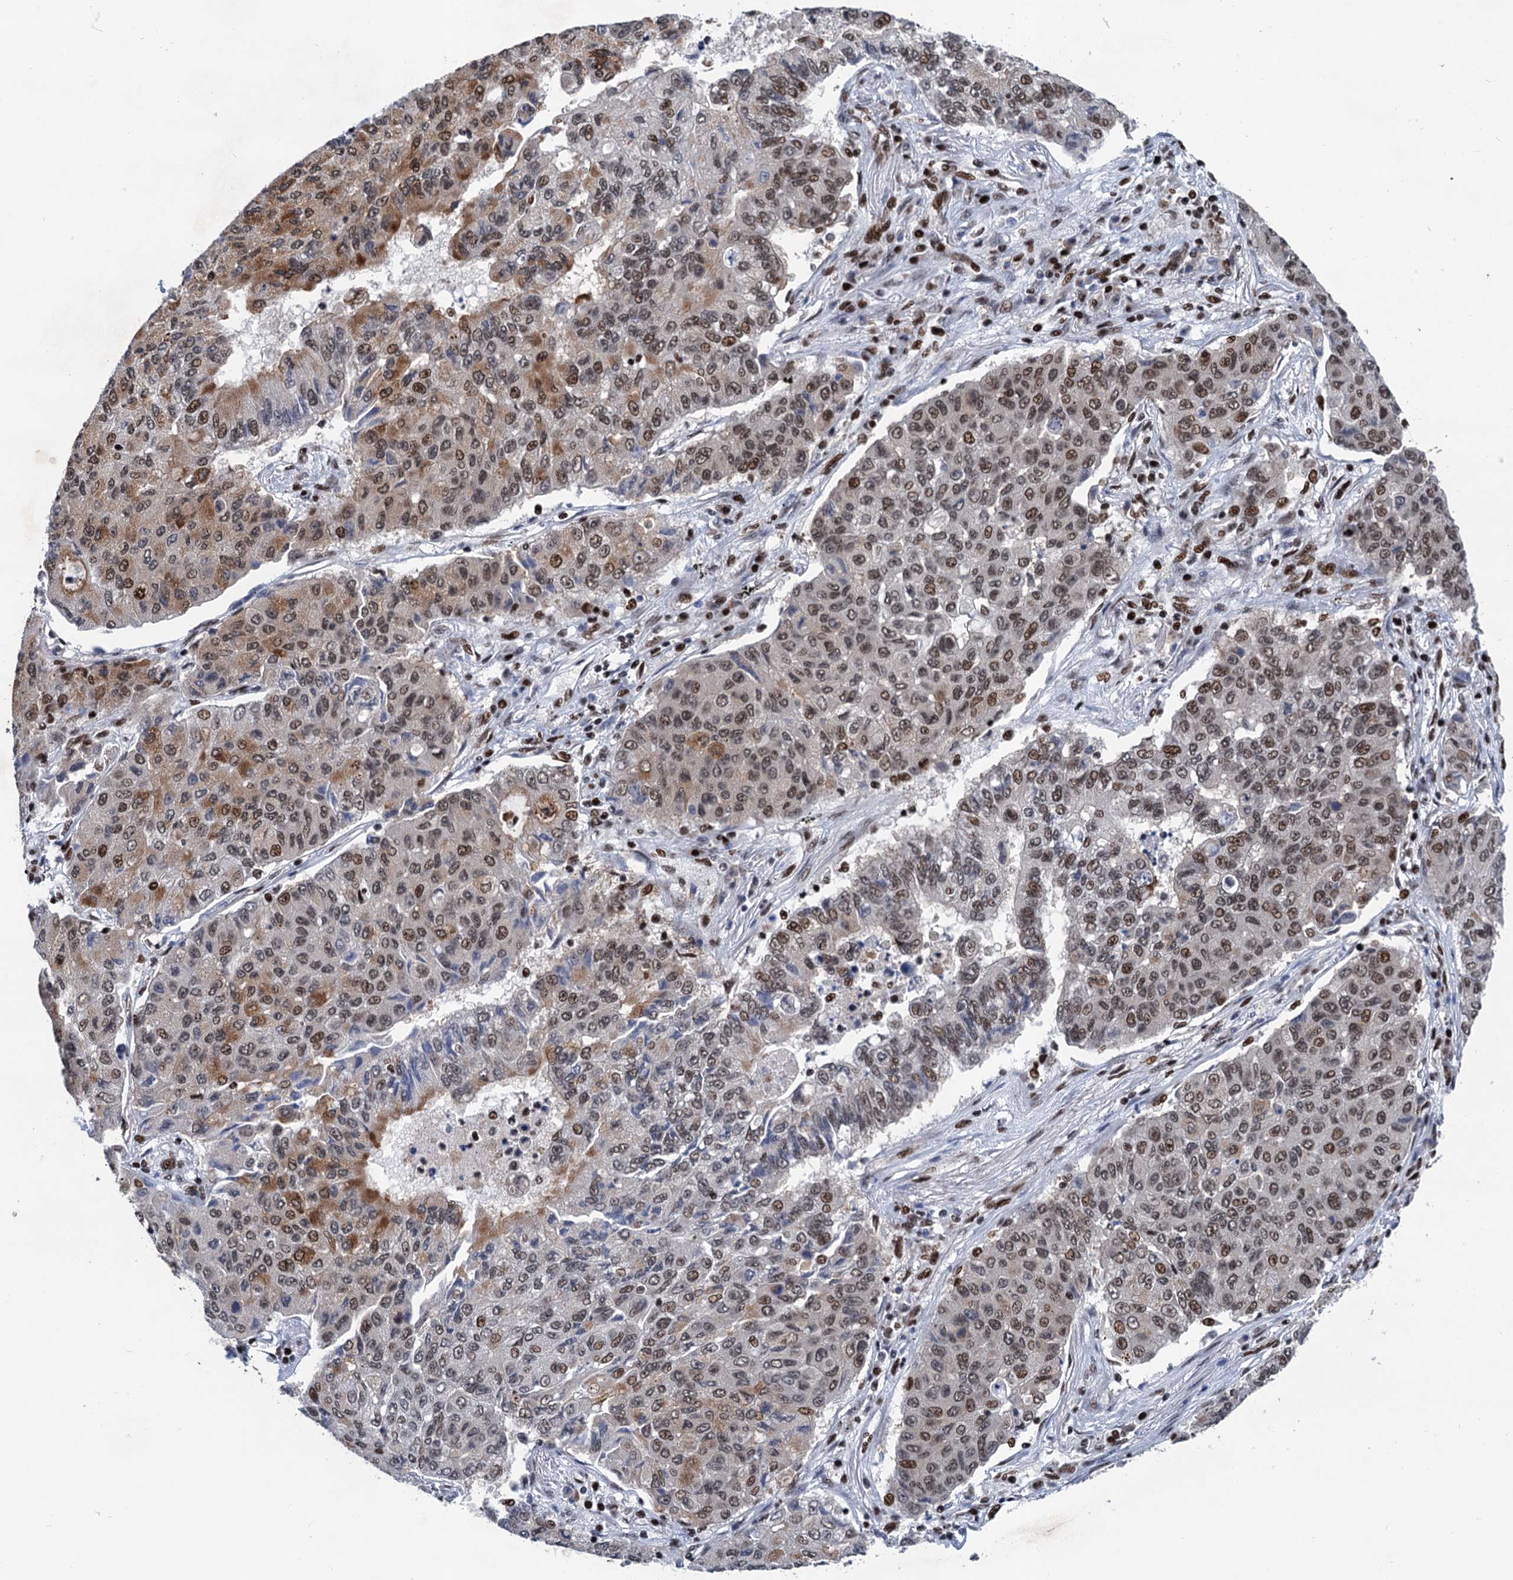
{"staining": {"intensity": "moderate", "quantity": ">75%", "location": "nuclear"}, "tissue": "lung cancer", "cell_type": "Tumor cells", "image_type": "cancer", "snomed": [{"axis": "morphology", "description": "Squamous cell carcinoma, NOS"}, {"axis": "topography", "description": "Lung"}], "caption": "Protein staining by IHC reveals moderate nuclear expression in approximately >75% of tumor cells in lung cancer (squamous cell carcinoma).", "gene": "PPP4R1", "patient": {"sex": "male", "age": 74}}